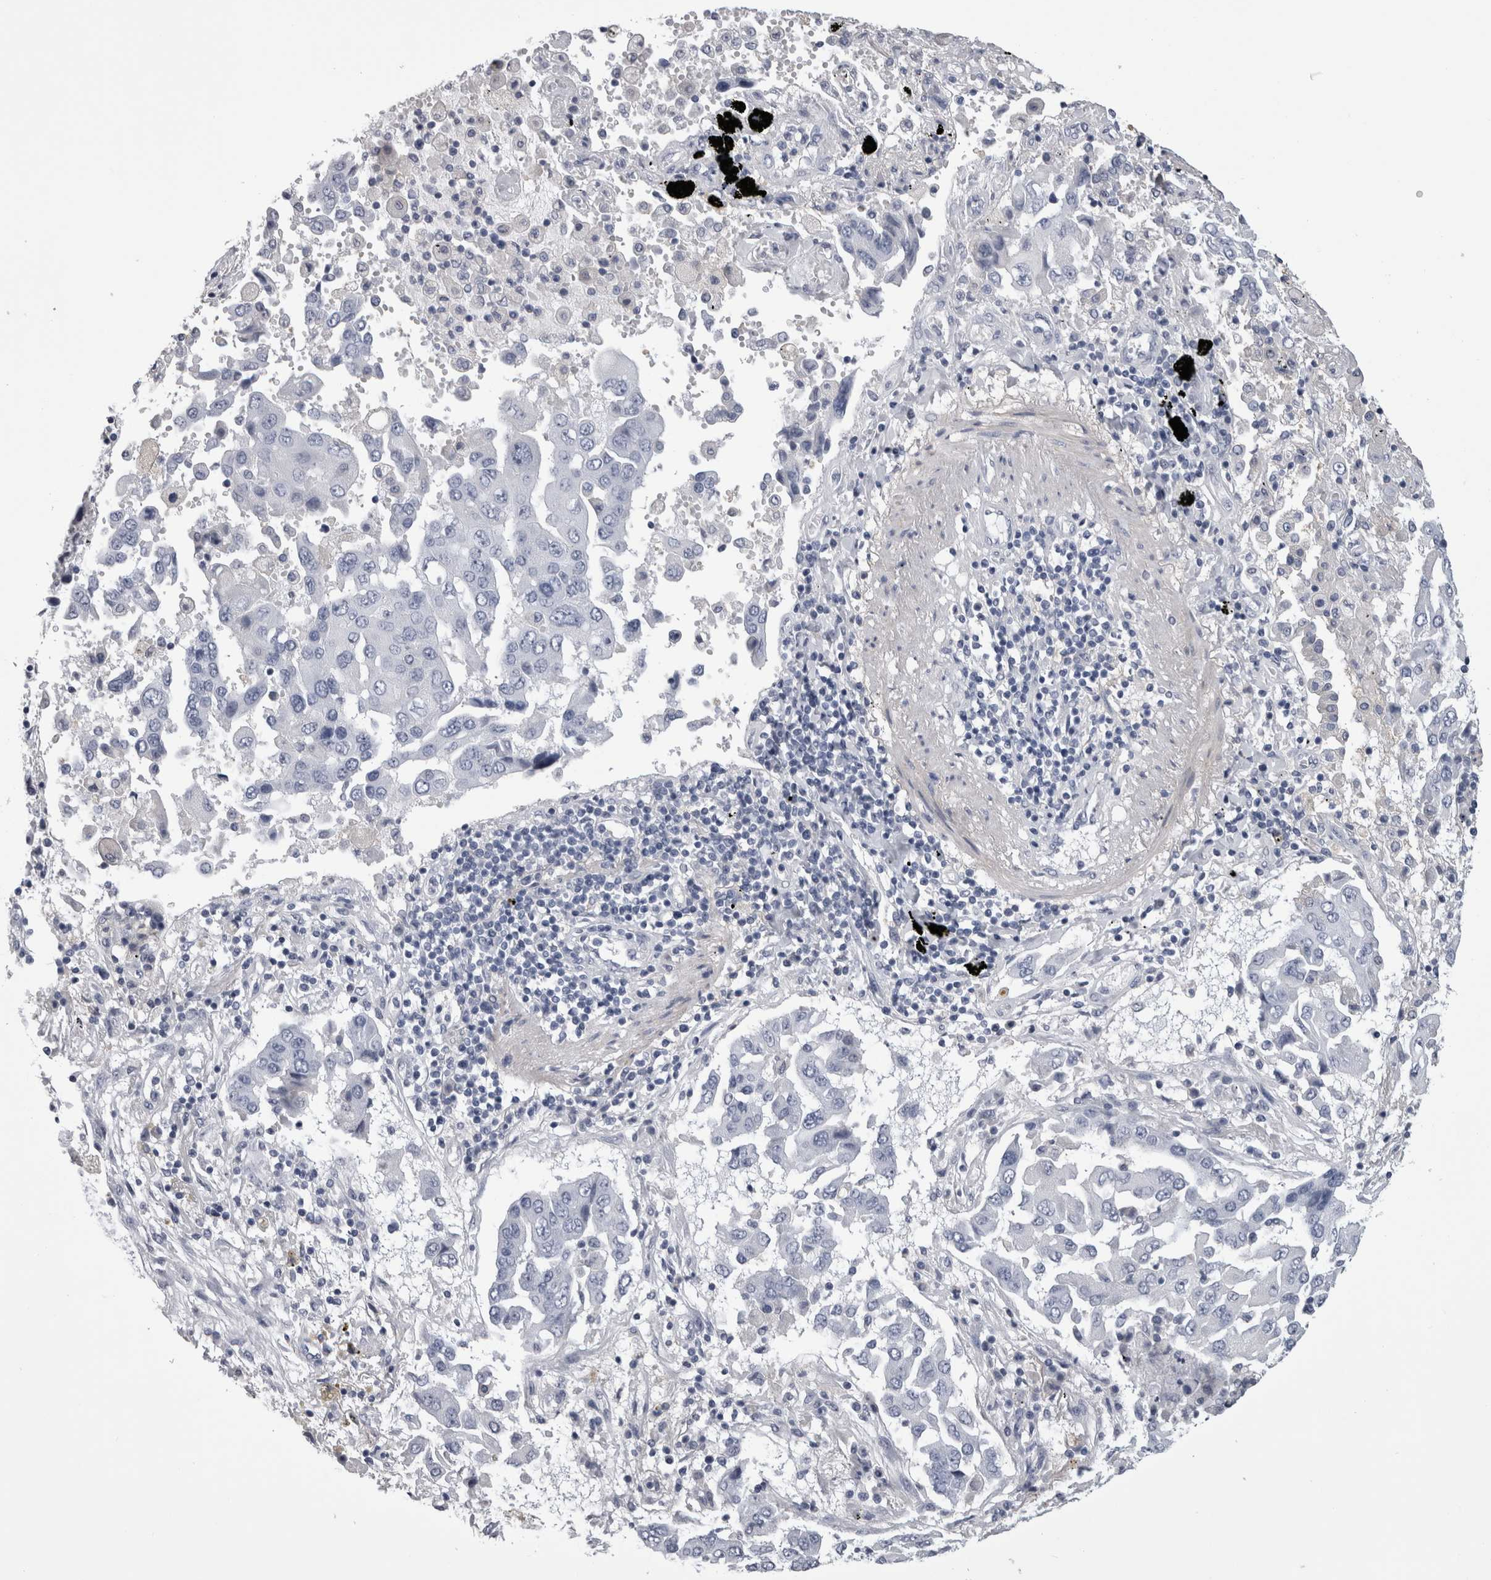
{"staining": {"intensity": "negative", "quantity": "none", "location": "none"}, "tissue": "lung cancer", "cell_type": "Tumor cells", "image_type": "cancer", "snomed": [{"axis": "morphology", "description": "Adenocarcinoma, NOS"}, {"axis": "topography", "description": "Lung"}], "caption": "Tumor cells show no significant protein staining in lung cancer.", "gene": "AFMID", "patient": {"sex": "female", "age": 65}}